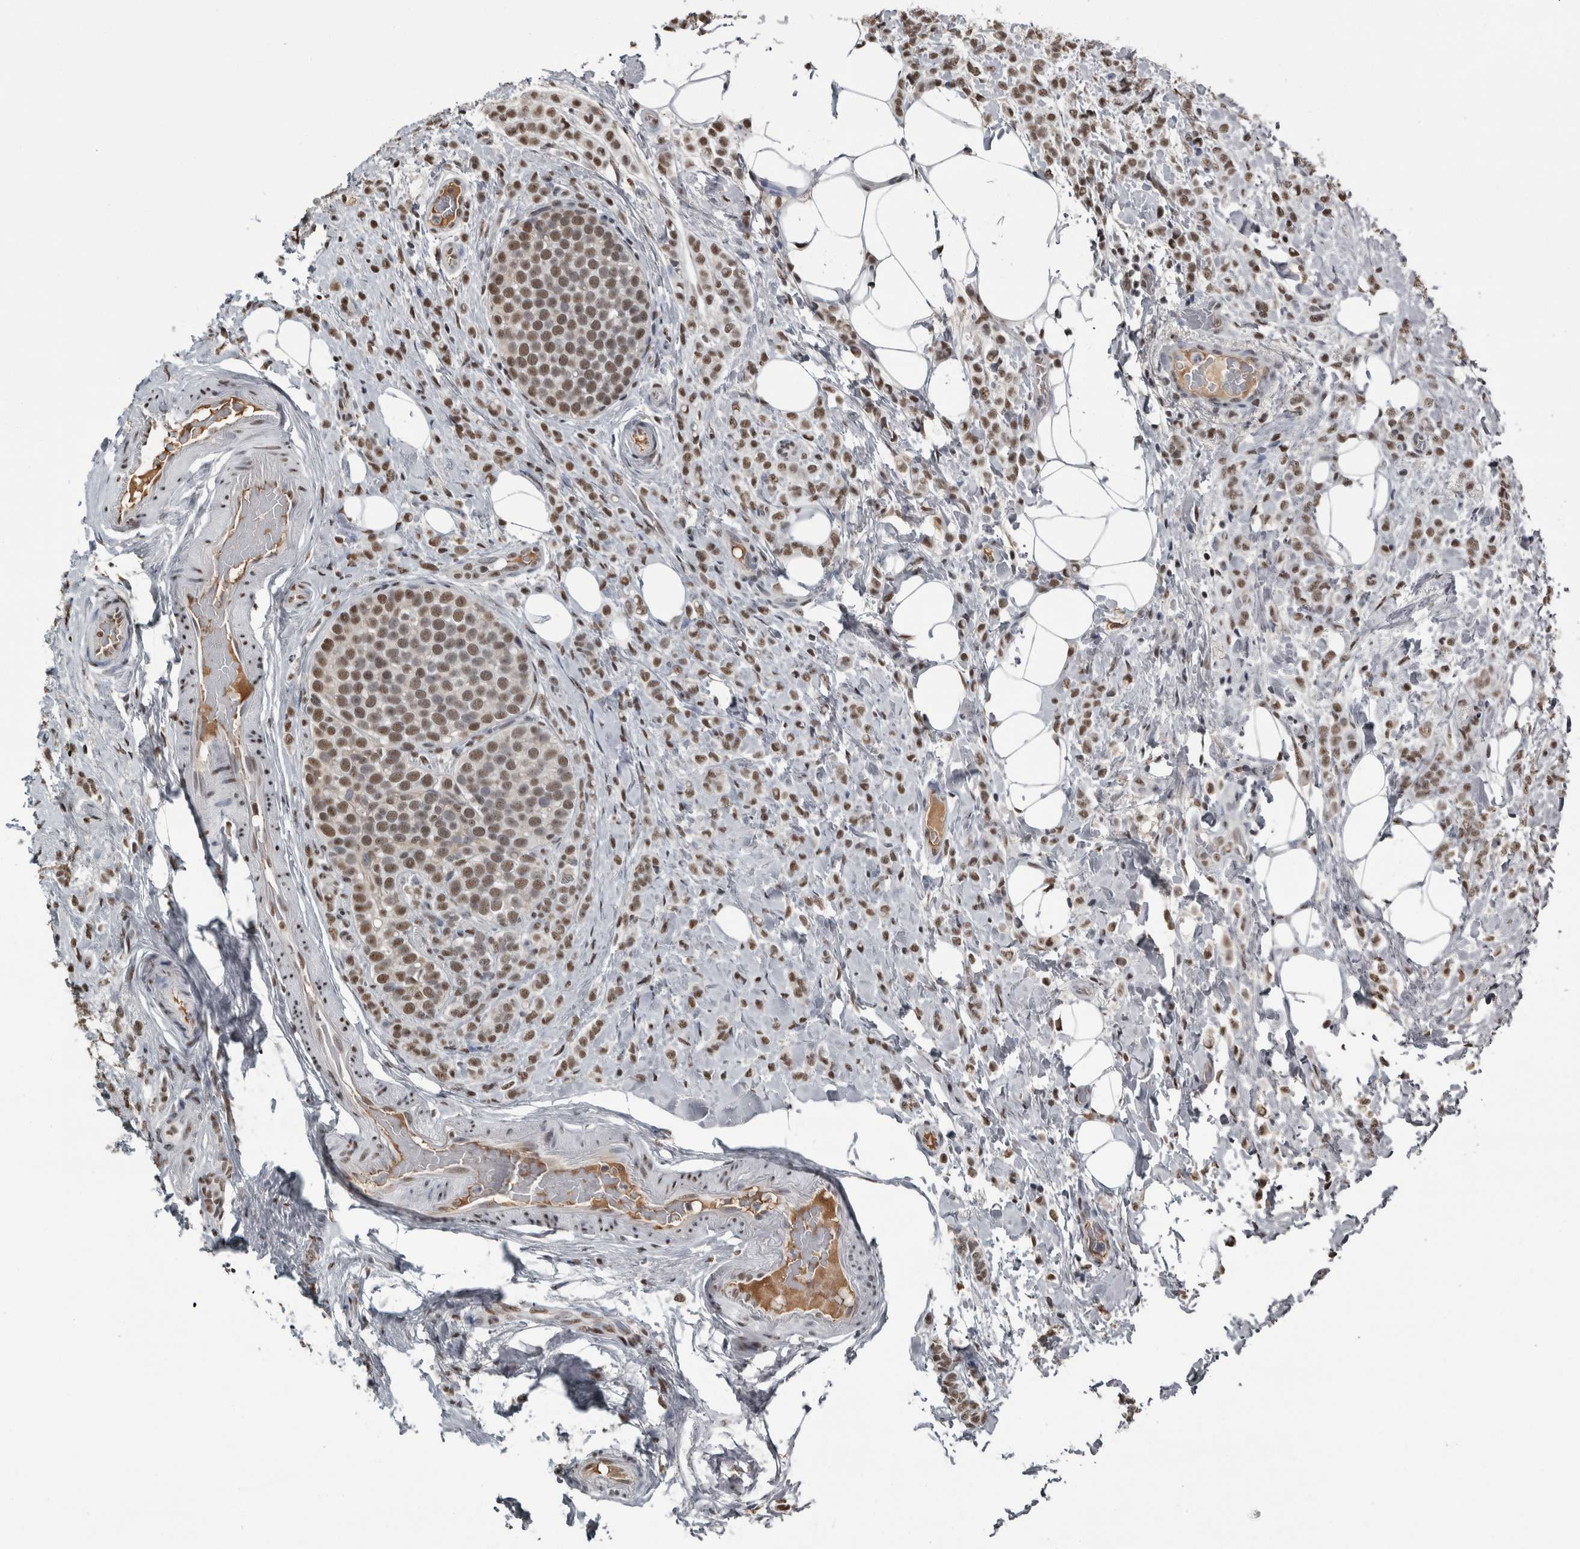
{"staining": {"intensity": "moderate", "quantity": ">75%", "location": "nuclear"}, "tissue": "breast cancer", "cell_type": "Tumor cells", "image_type": "cancer", "snomed": [{"axis": "morphology", "description": "Lobular carcinoma"}, {"axis": "topography", "description": "Breast"}], "caption": "DAB immunohistochemical staining of breast cancer (lobular carcinoma) reveals moderate nuclear protein expression in about >75% of tumor cells.", "gene": "TGS1", "patient": {"sex": "female", "age": 50}}